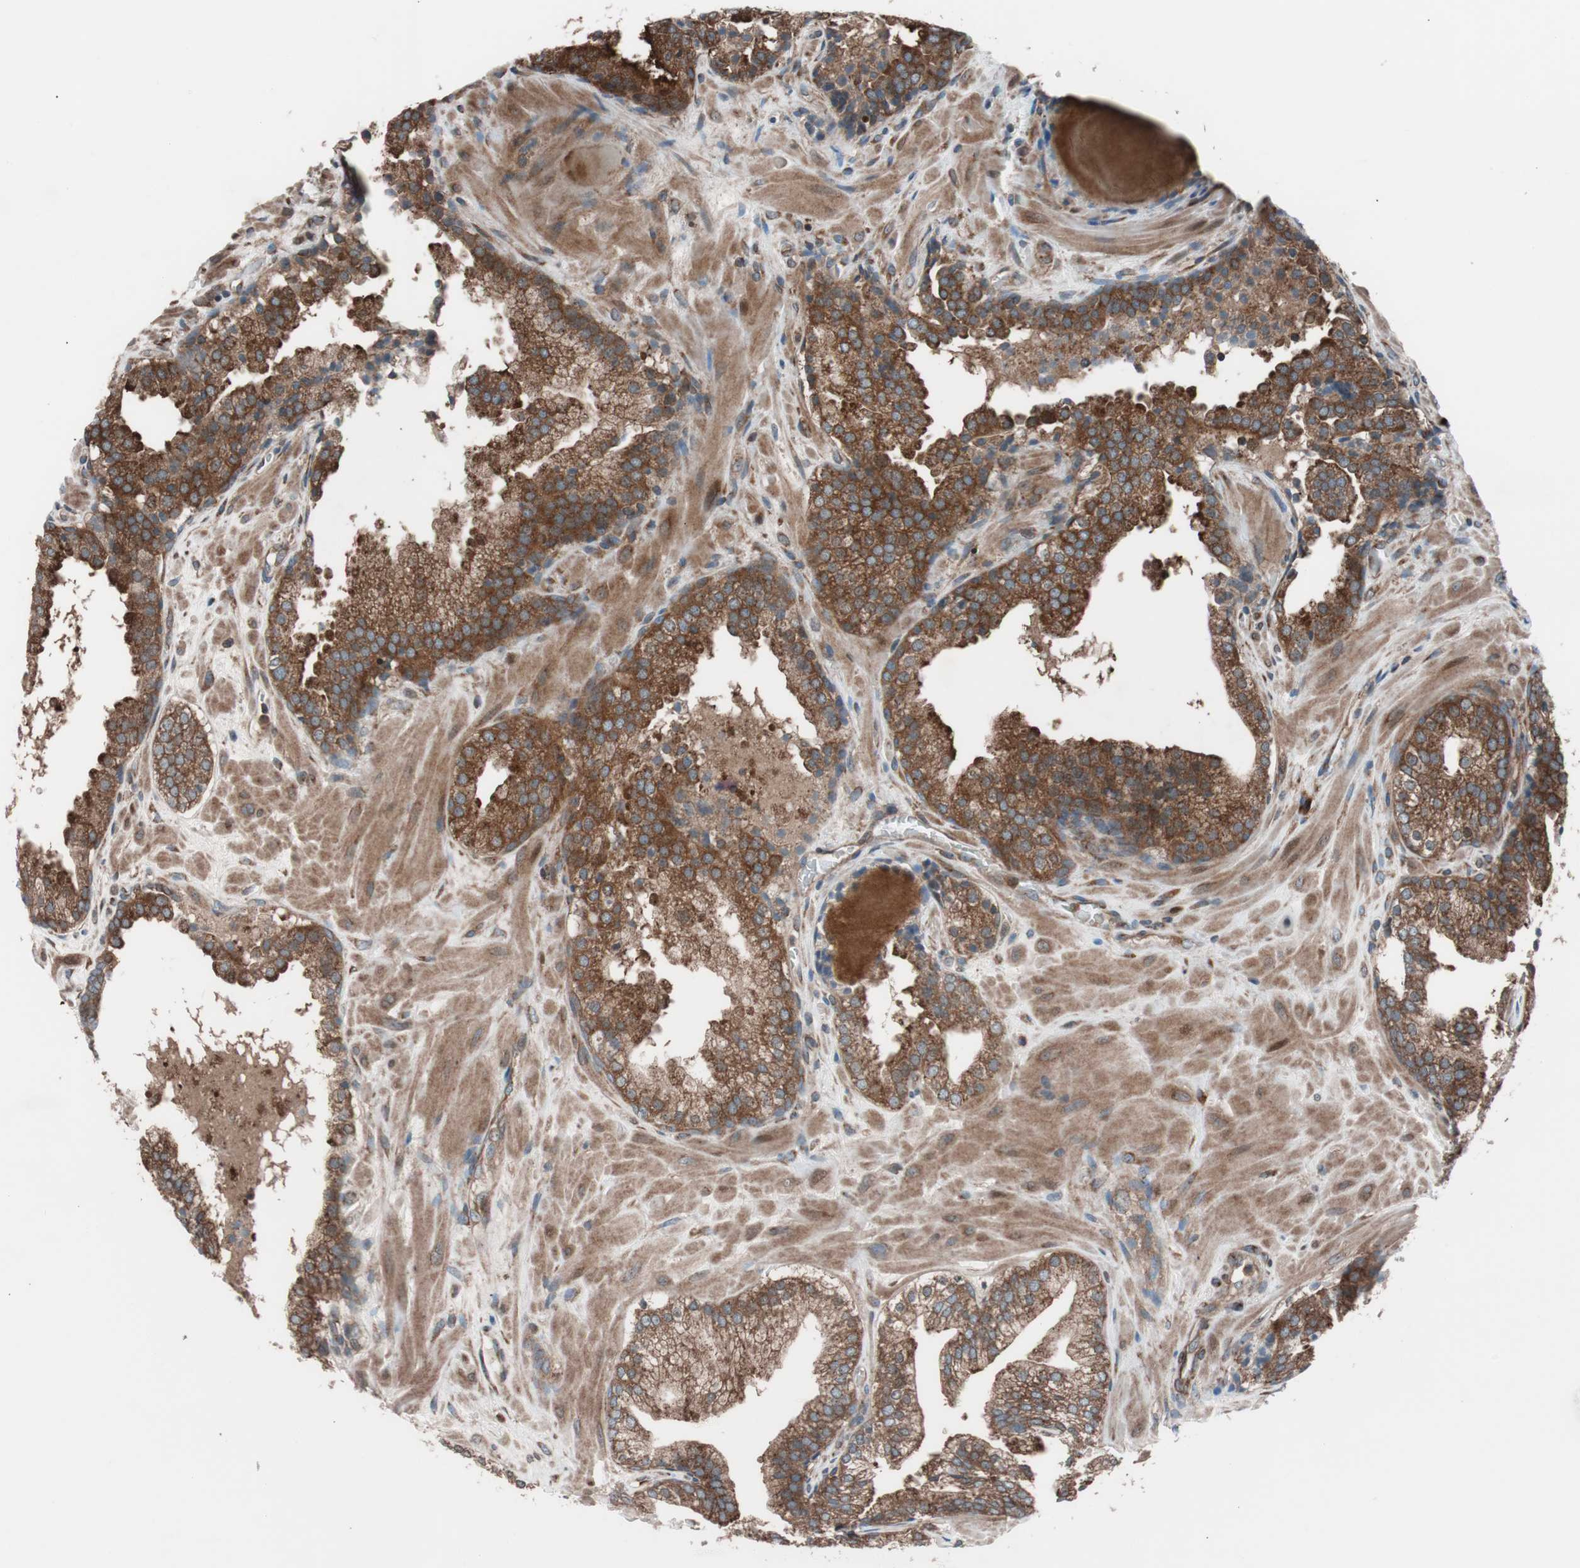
{"staining": {"intensity": "strong", "quantity": ">75%", "location": "cytoplasmic/membranous"}, "tissue": "prostate cancer", "cell_type": "Tumor cells", "image_type": "cancer", "snomed": [{"axis": "morphology", "description": "Adenocarcinoma, High grade"}, {"axis": "topography", "description": "Prostate"}], "caption": "Immunohistochemical staining of prostate adenocarcinoma (high-grade) shows strong cytoplasmic/membranous protein expression in about >75% of tumor cells.", "gene": "SEC31A", "patient": {"sex": "male", "age": 68}}